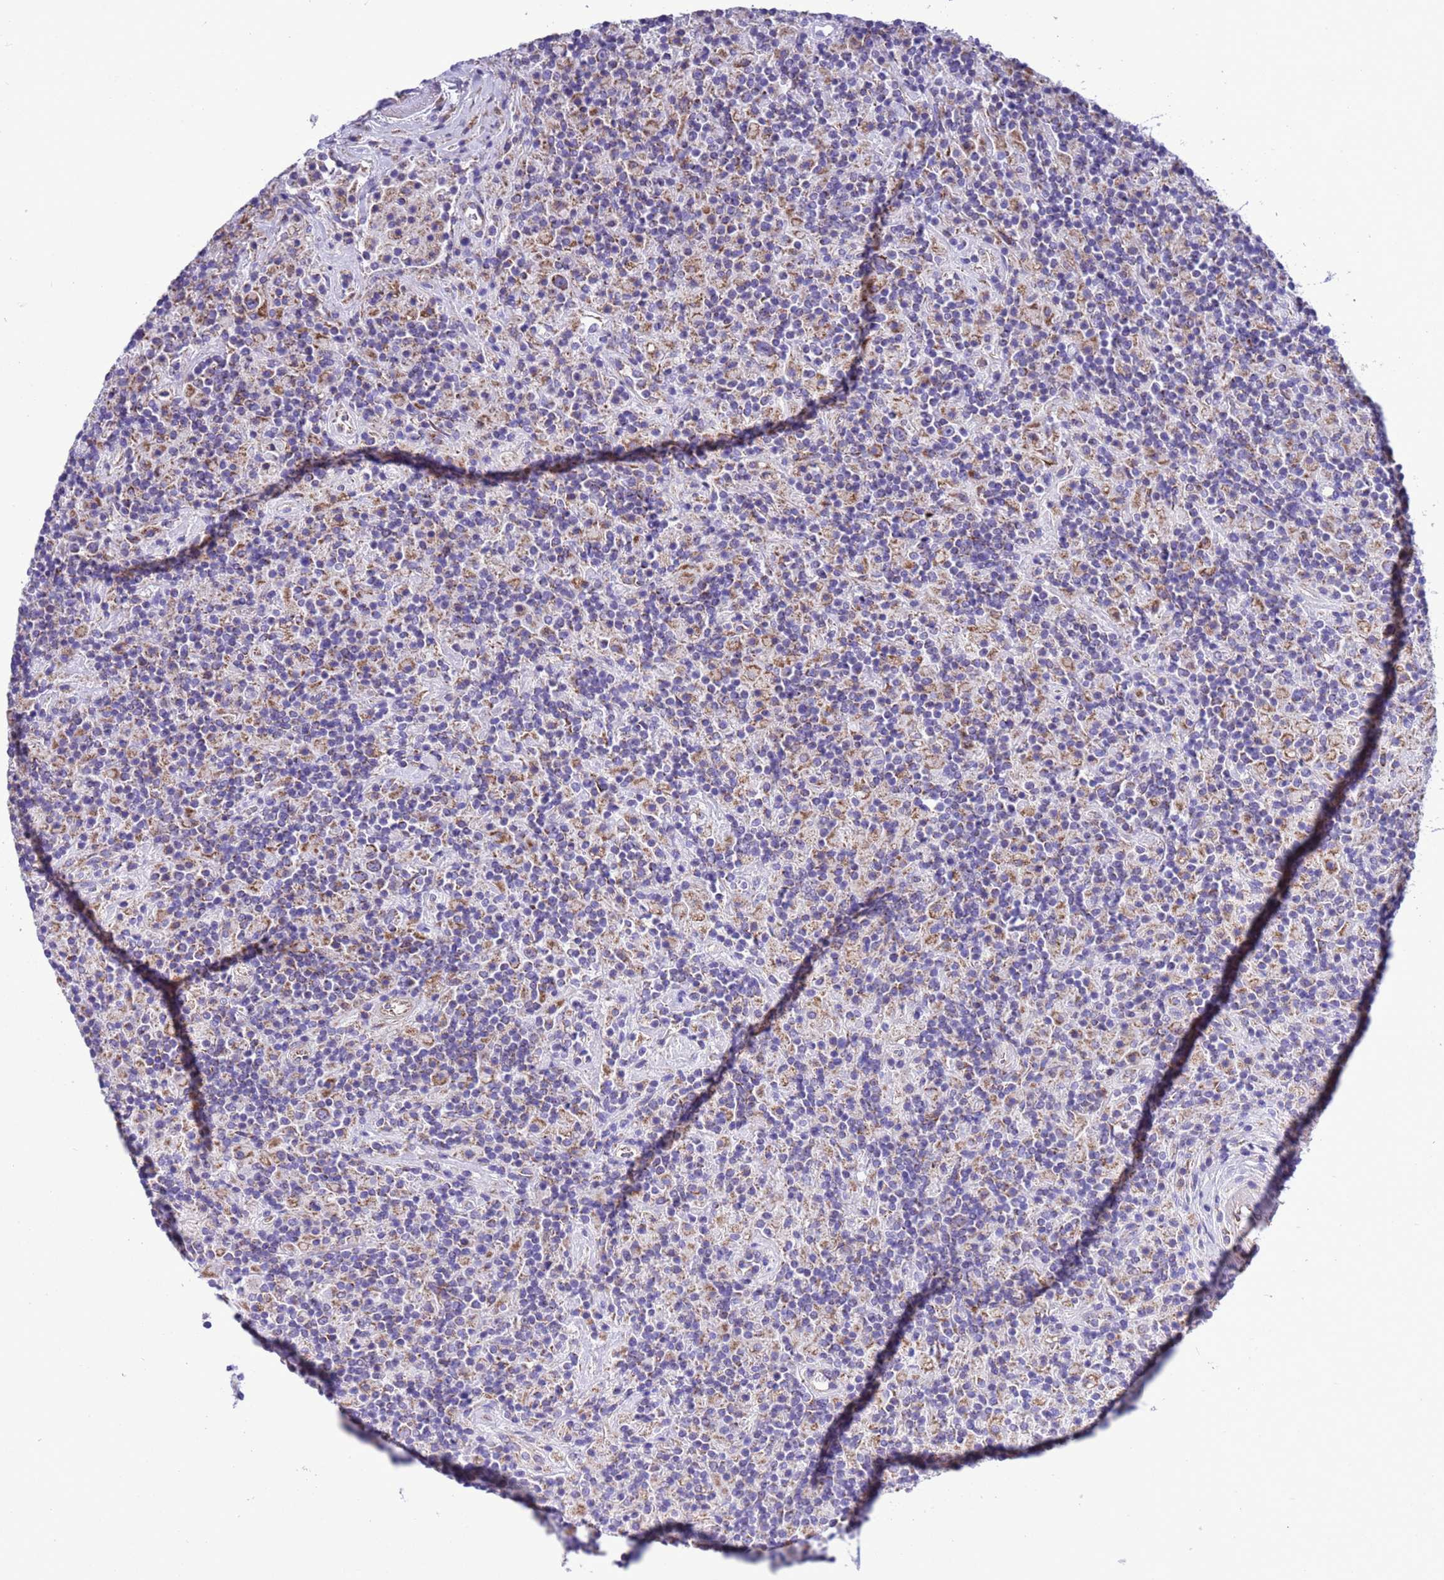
{"staining": {"intensity": "moderate", "quantity": ">75%", "location": "cytoplasmic/membranous"}, "tissue": "lymphoma", "cell_type": "Tumor cells", "image_type": "cancer", "snomed": [{"axis": "morphology", "description": "Hodgkin's disease, NOS"}, {"axis": "topography", "description": "Lymph node"}], "caption": "A high-resolution histopathology image shows IHC staining of lymphoma, which demonstrates moderate cytoplasmic/membranous staining in about >75% of tumor cells. (DAB (3,3'-diaminobenzidine) = brown stain, brightfield microscopy at high magnification).", "gene": "CCDC191", "patient": {"sex": "male", "age": 70}}